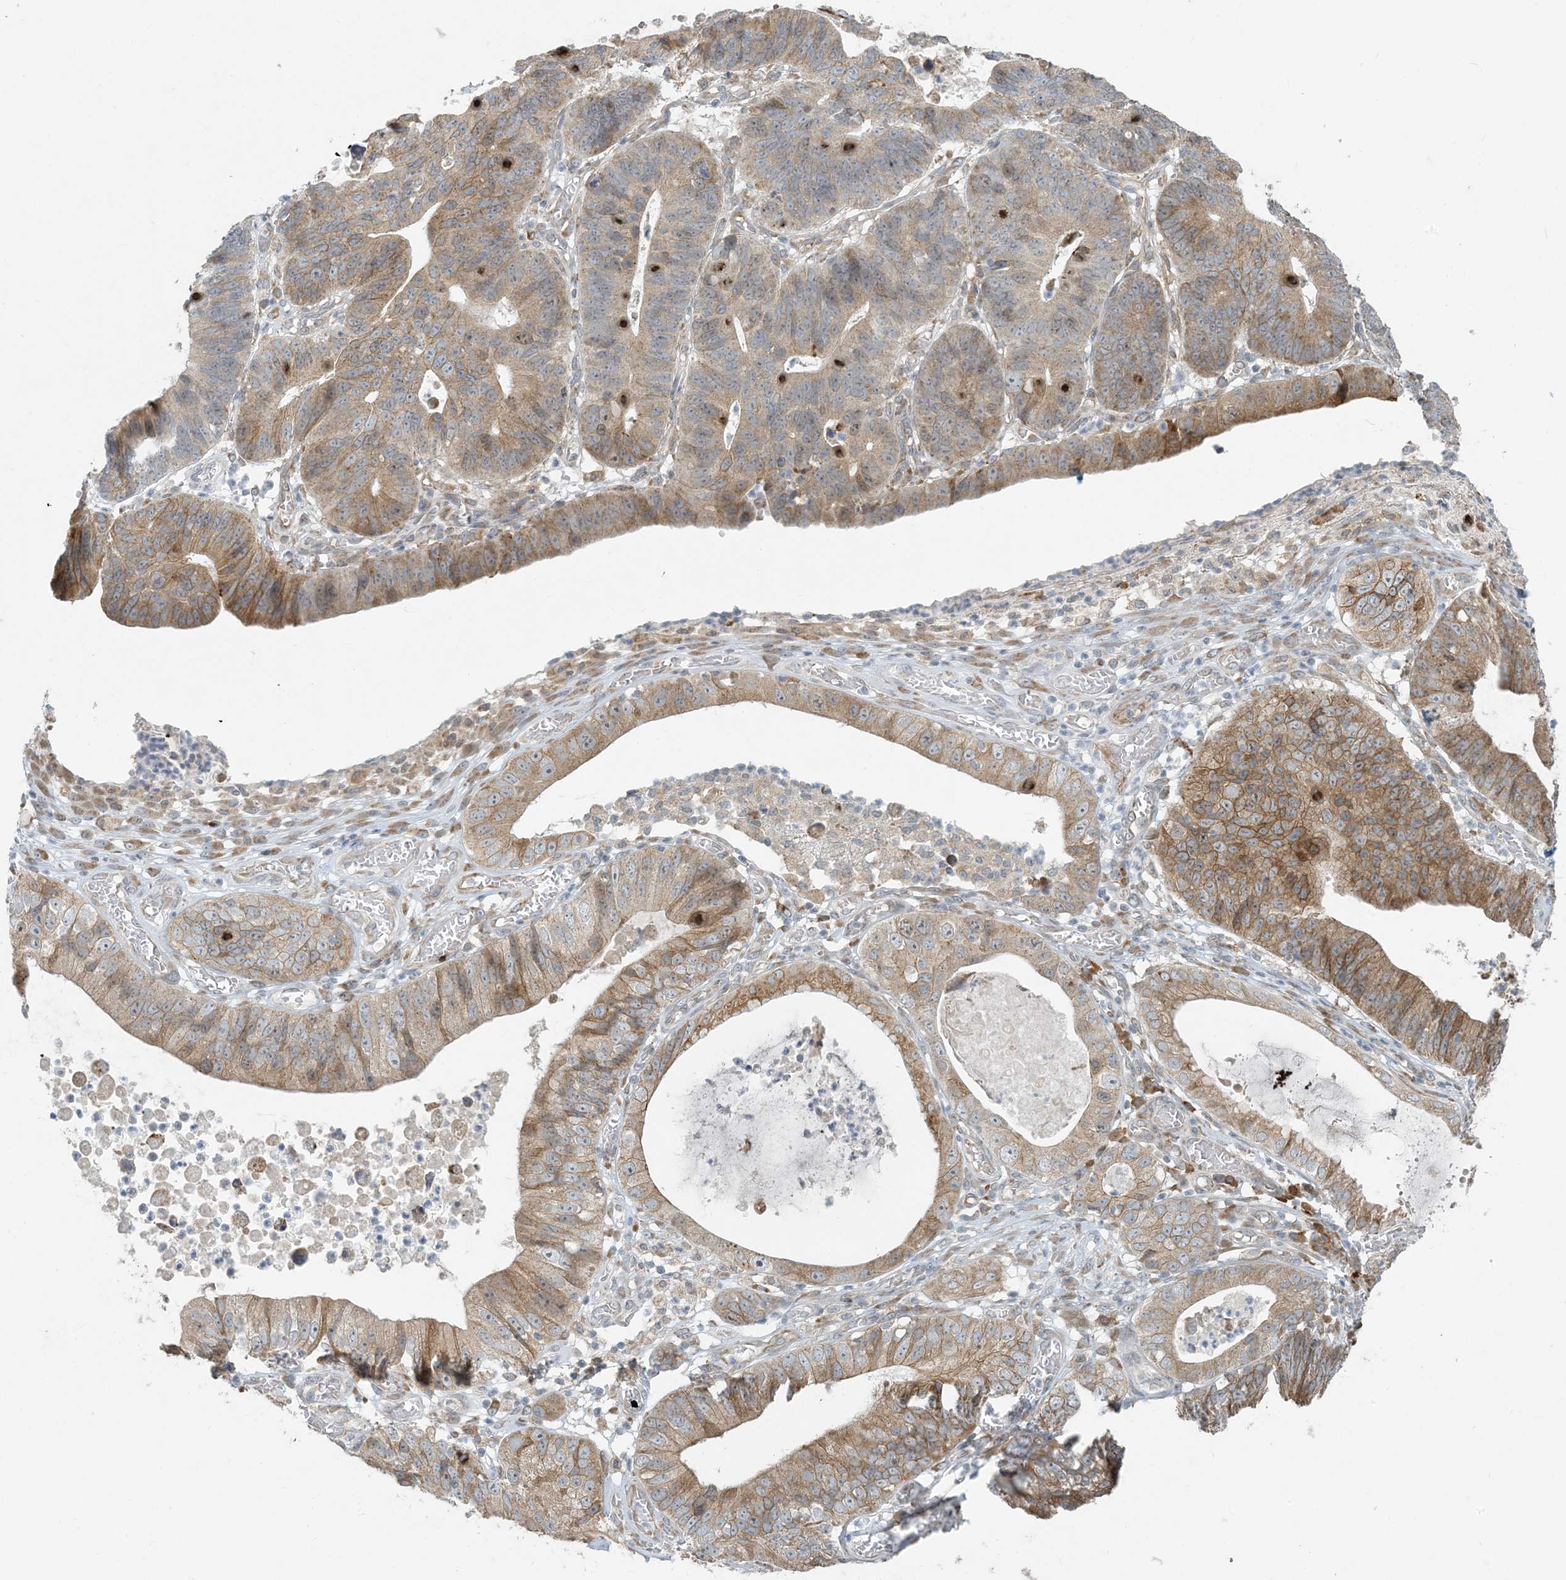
{"staining": {"intensity": "moderate", "quantity": ">75%", "location": "cytoplasmic/membranous,nuclear"}, "tissue": "stomach cancer", "cell_type": "Tumor cells", "image_type": "cancer", "snomed": [{"axis": "morphology", "description": "Adenocarcinoma, NOS"}, {"axis": "topography", "description": "Stomach"}], "caption": "Adenocarcinoma (stomach) tissue reveals moderate cytoplasmic/membranous and nuclear positivity in about >75% of tumor cells, visualized by immunohistochemistry. The staining is performed using DAB brown chromogen to label protein expression. The nuclei are counter-stained blue using hematoxylin.", "gene": "HACL1", "patient": {"sex": "male", "age": 59}}